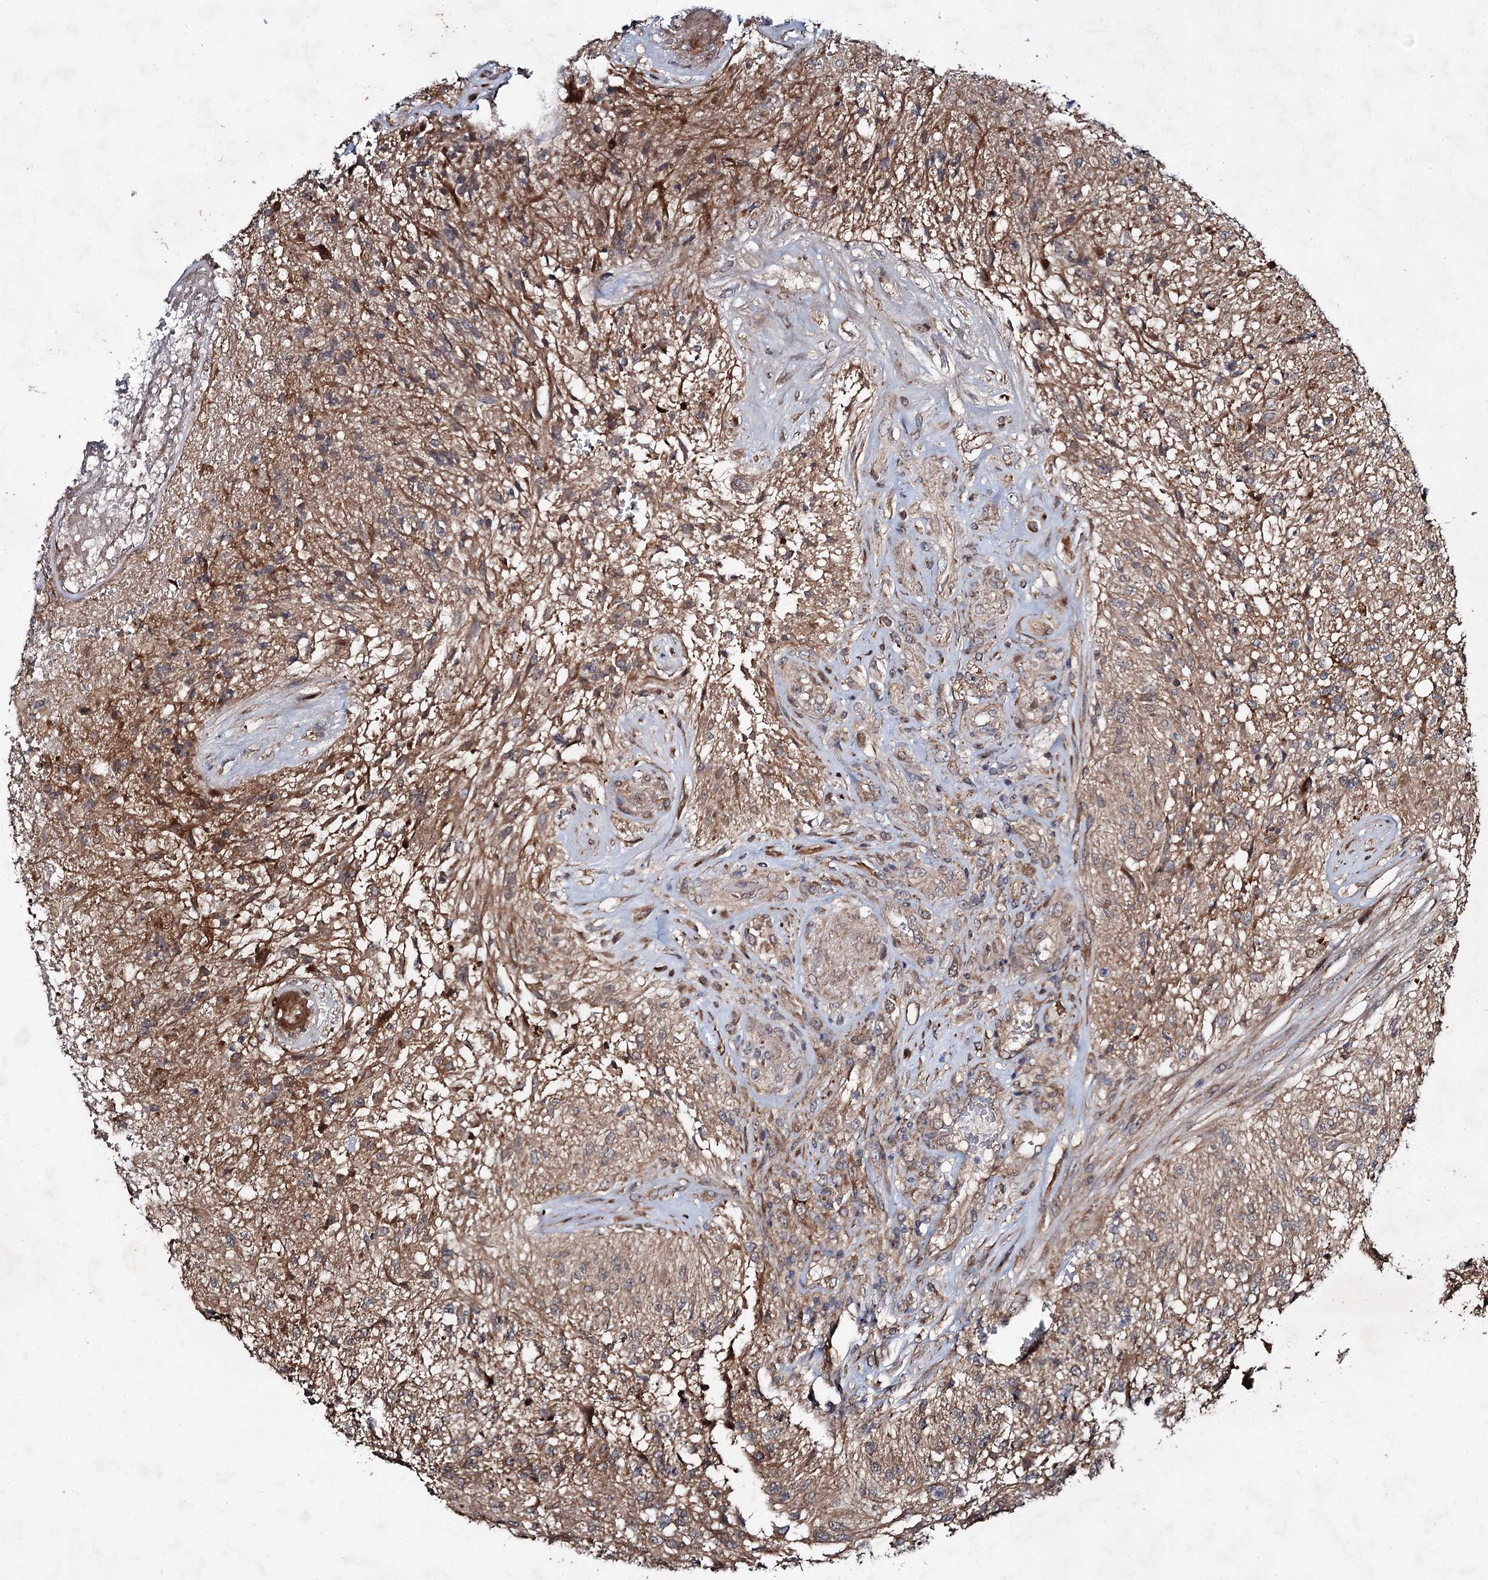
{"staining": {"intensity": "negative", "quantity": "none", "location": "none"}, "tissue": "glioma", "cell_type": "Tumor cells", "image_type": "cancer", "snomed": [{"axis": "morphology", "description": "Glioma, malignant, High grade"}, {"axis": "topography", "description": "Brain"}], "caption": "Immunohistochemical staining of human glioma exhibits no significant expression in tumor cells.", "gene": "NUDT22", "patient": {"sex": "male", "age": 56}}